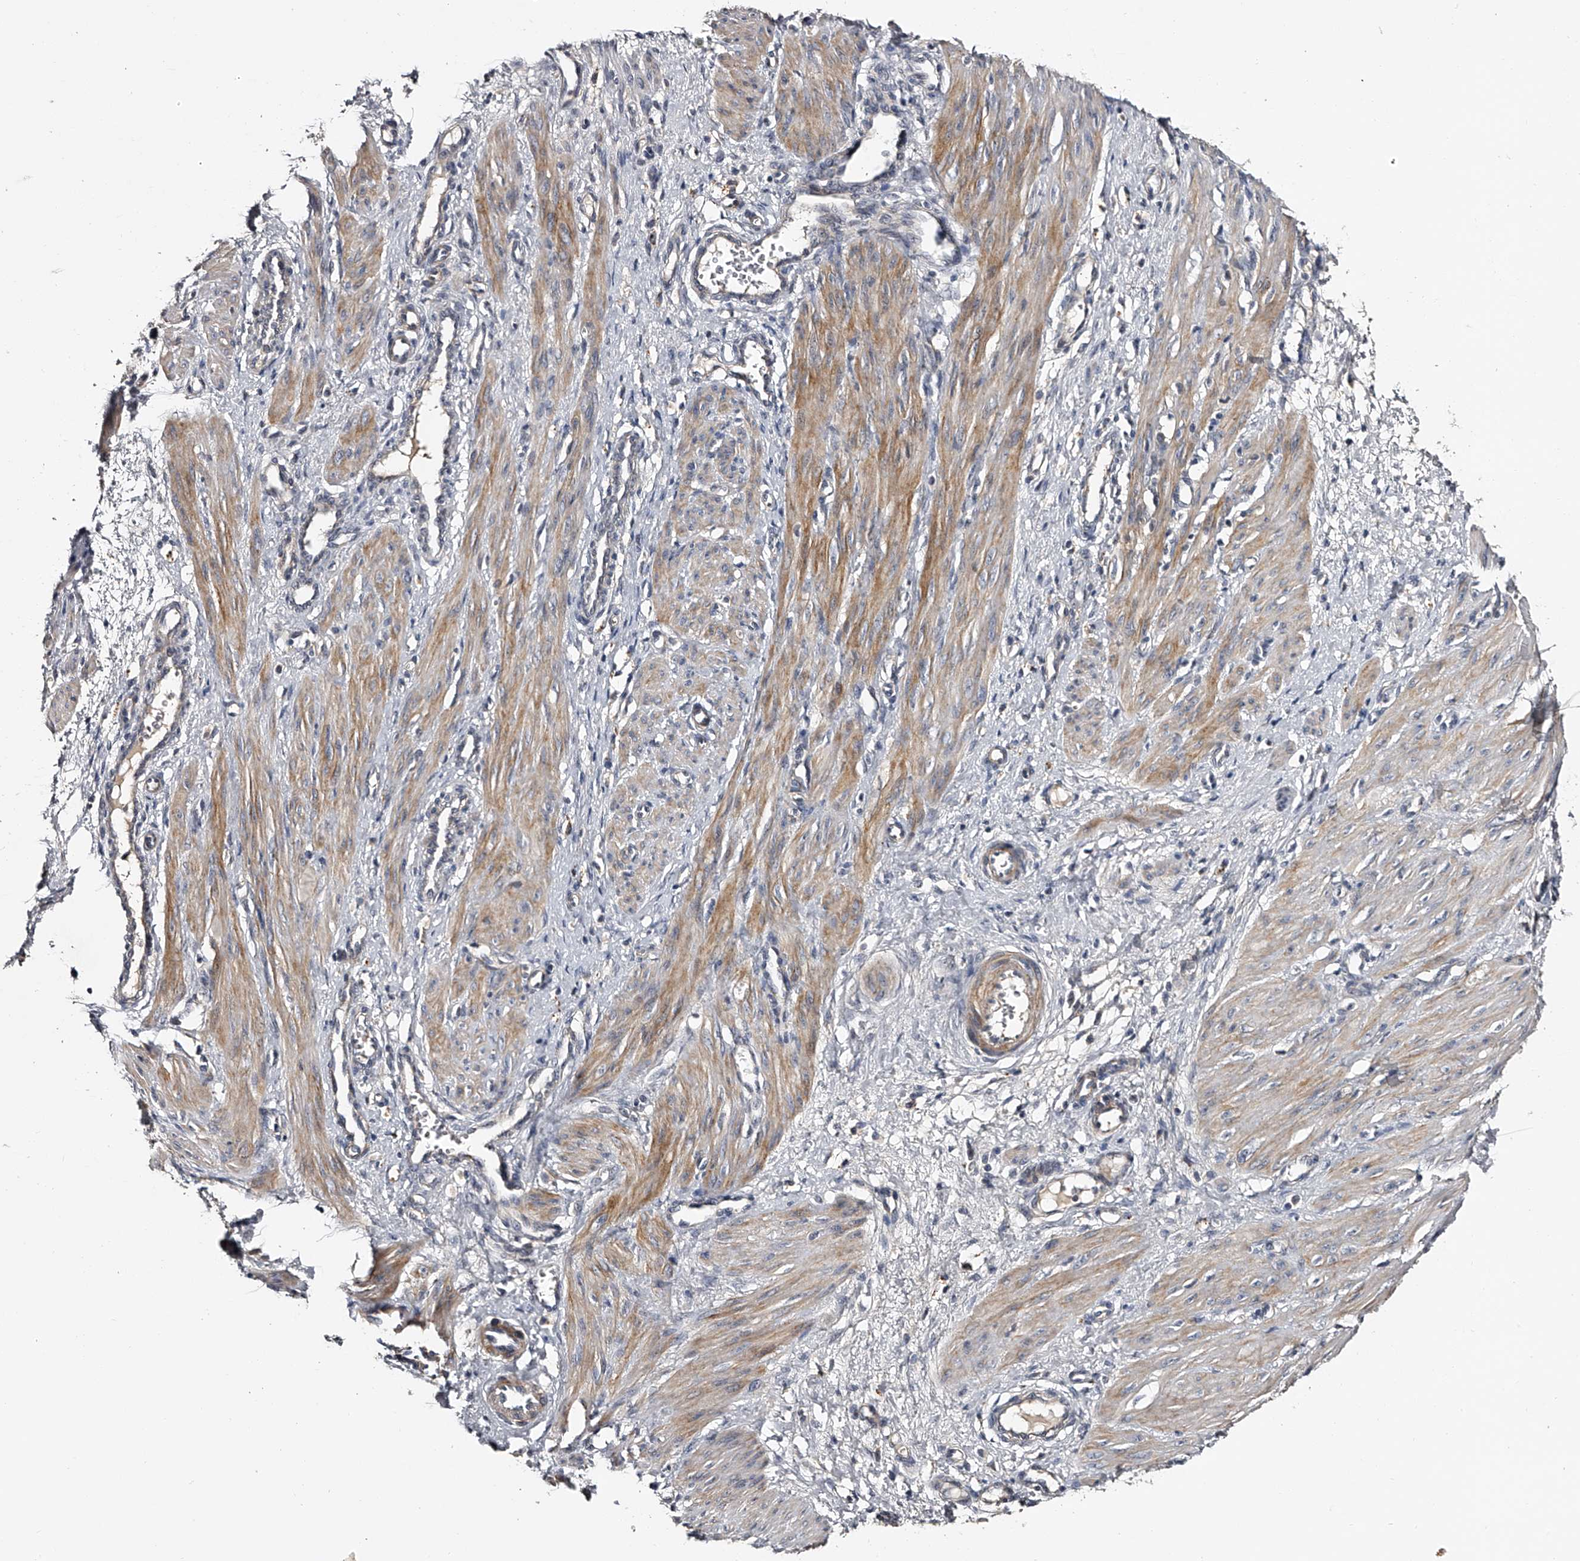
{"staining": {"intensity": "moderate", "quantity": "<25%", "location": "cytoplasmic/membranous,nuclear"}, "tissue": "smooth muscle", "cell_type": "Smooth muscle cells", "image_type": "normal", "snomed": [{"axis": "morphology", "description": "Normal tissue, NOS"}, {"axis": "topography", "description": "Endometrium"}], "caption": "Smooth muscle cells reveal low levels of moderate cytoplasmic/membranous,nuclear positivity in approximately <25% of cells in unremarkable human smooth muscle.", "gene": "MDN1", "patient": {"sex": "female", "age": 33}}